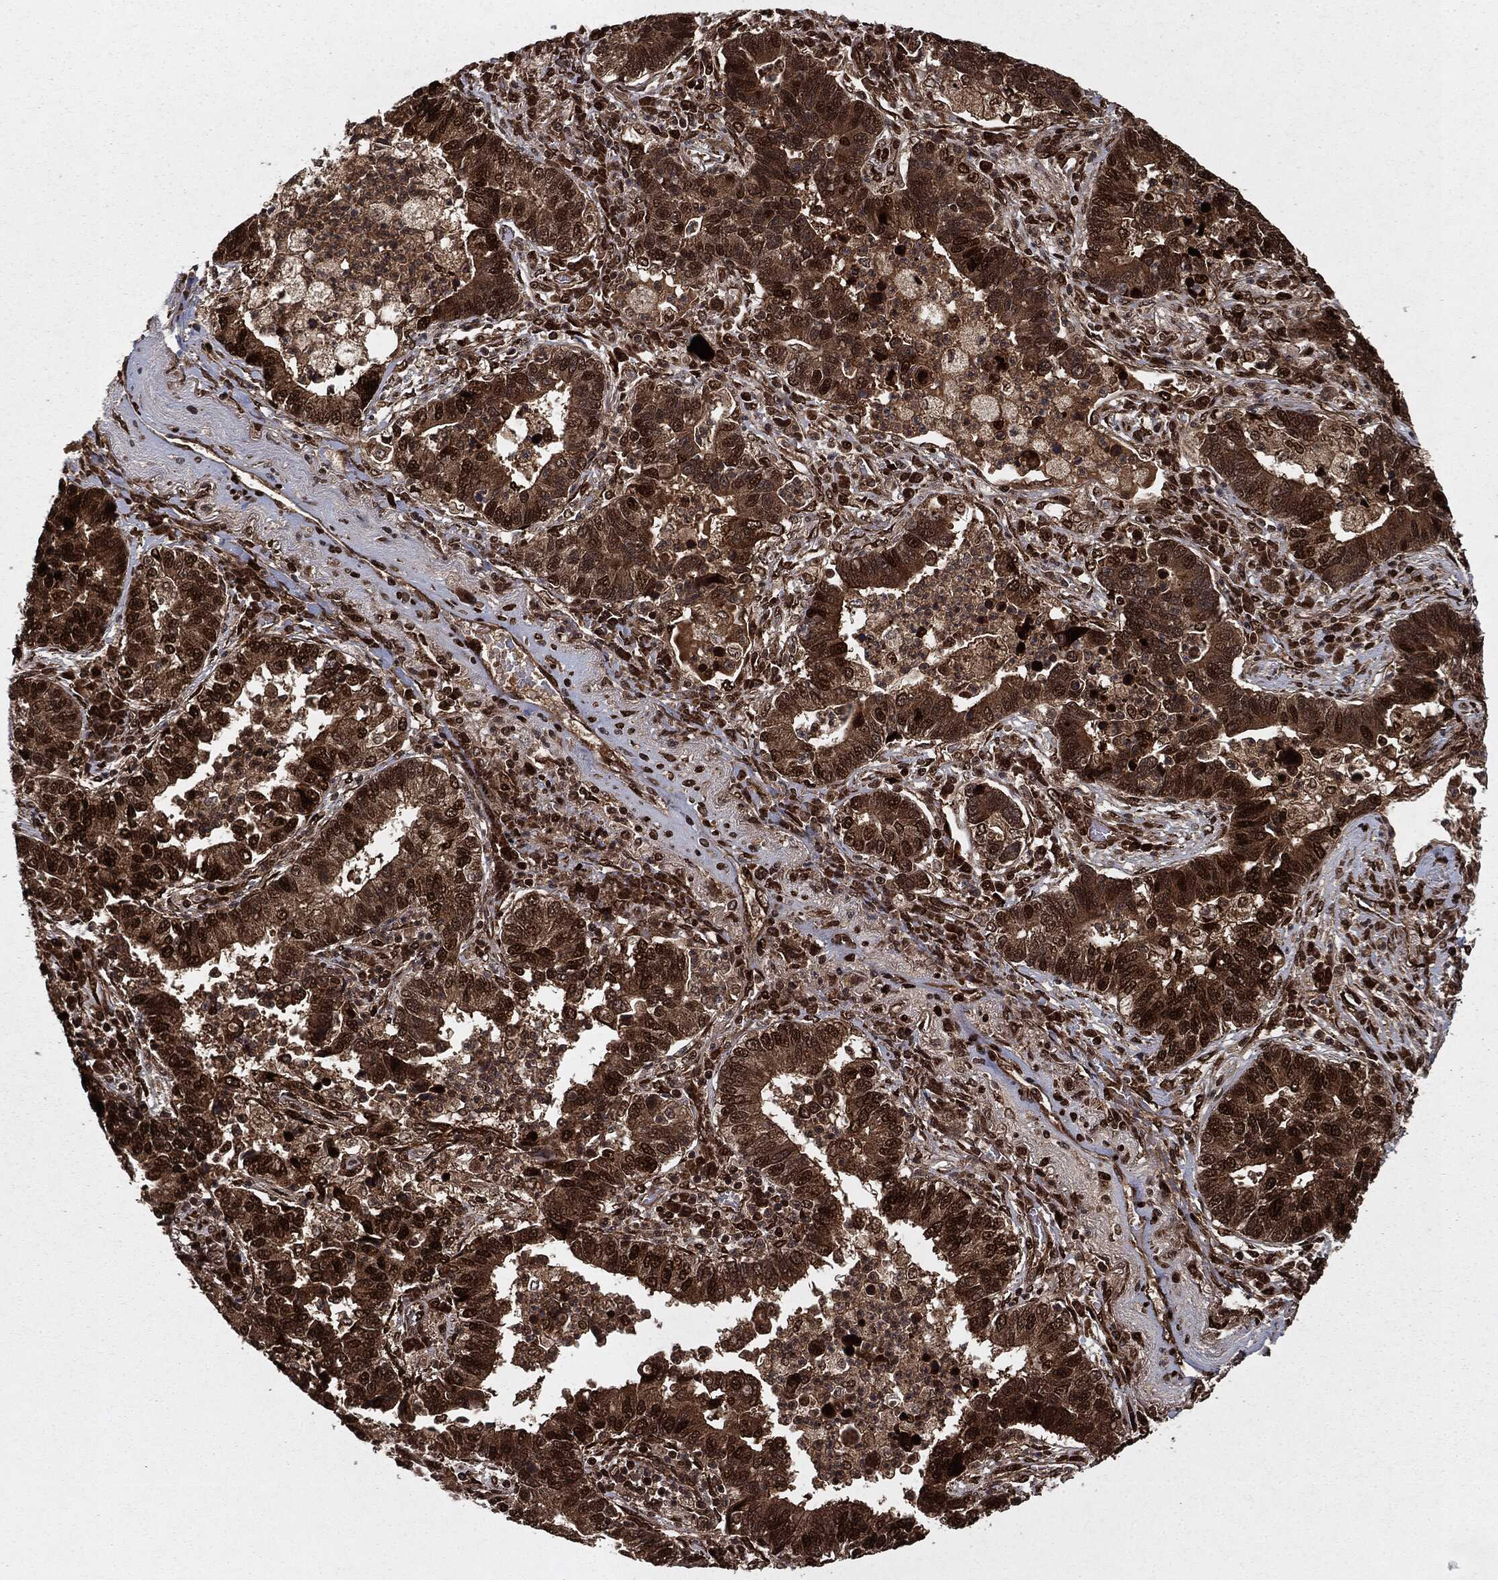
{"staining": {"intensity": "strong", "quantity": ">75%", "location": "cytoplasmic/membranous,nuclear"}, "tissue": "lung cancer", "cell_type": "Tumor cells", "image_type": "cancer", "snomed": [{"axis": "morphology", "description": "Adenocarcinoma, NOS"}, {"axis": "topography", "description": "Lung"}], "caption": "This photomicrograph shows IHC staining of lung cancer, with high strong cytoplasmic/membranous and nuclear expression in about >75% of tumor cells.", "gene": "RANBP9", "patient": {"sex": "female", "age": 57}}